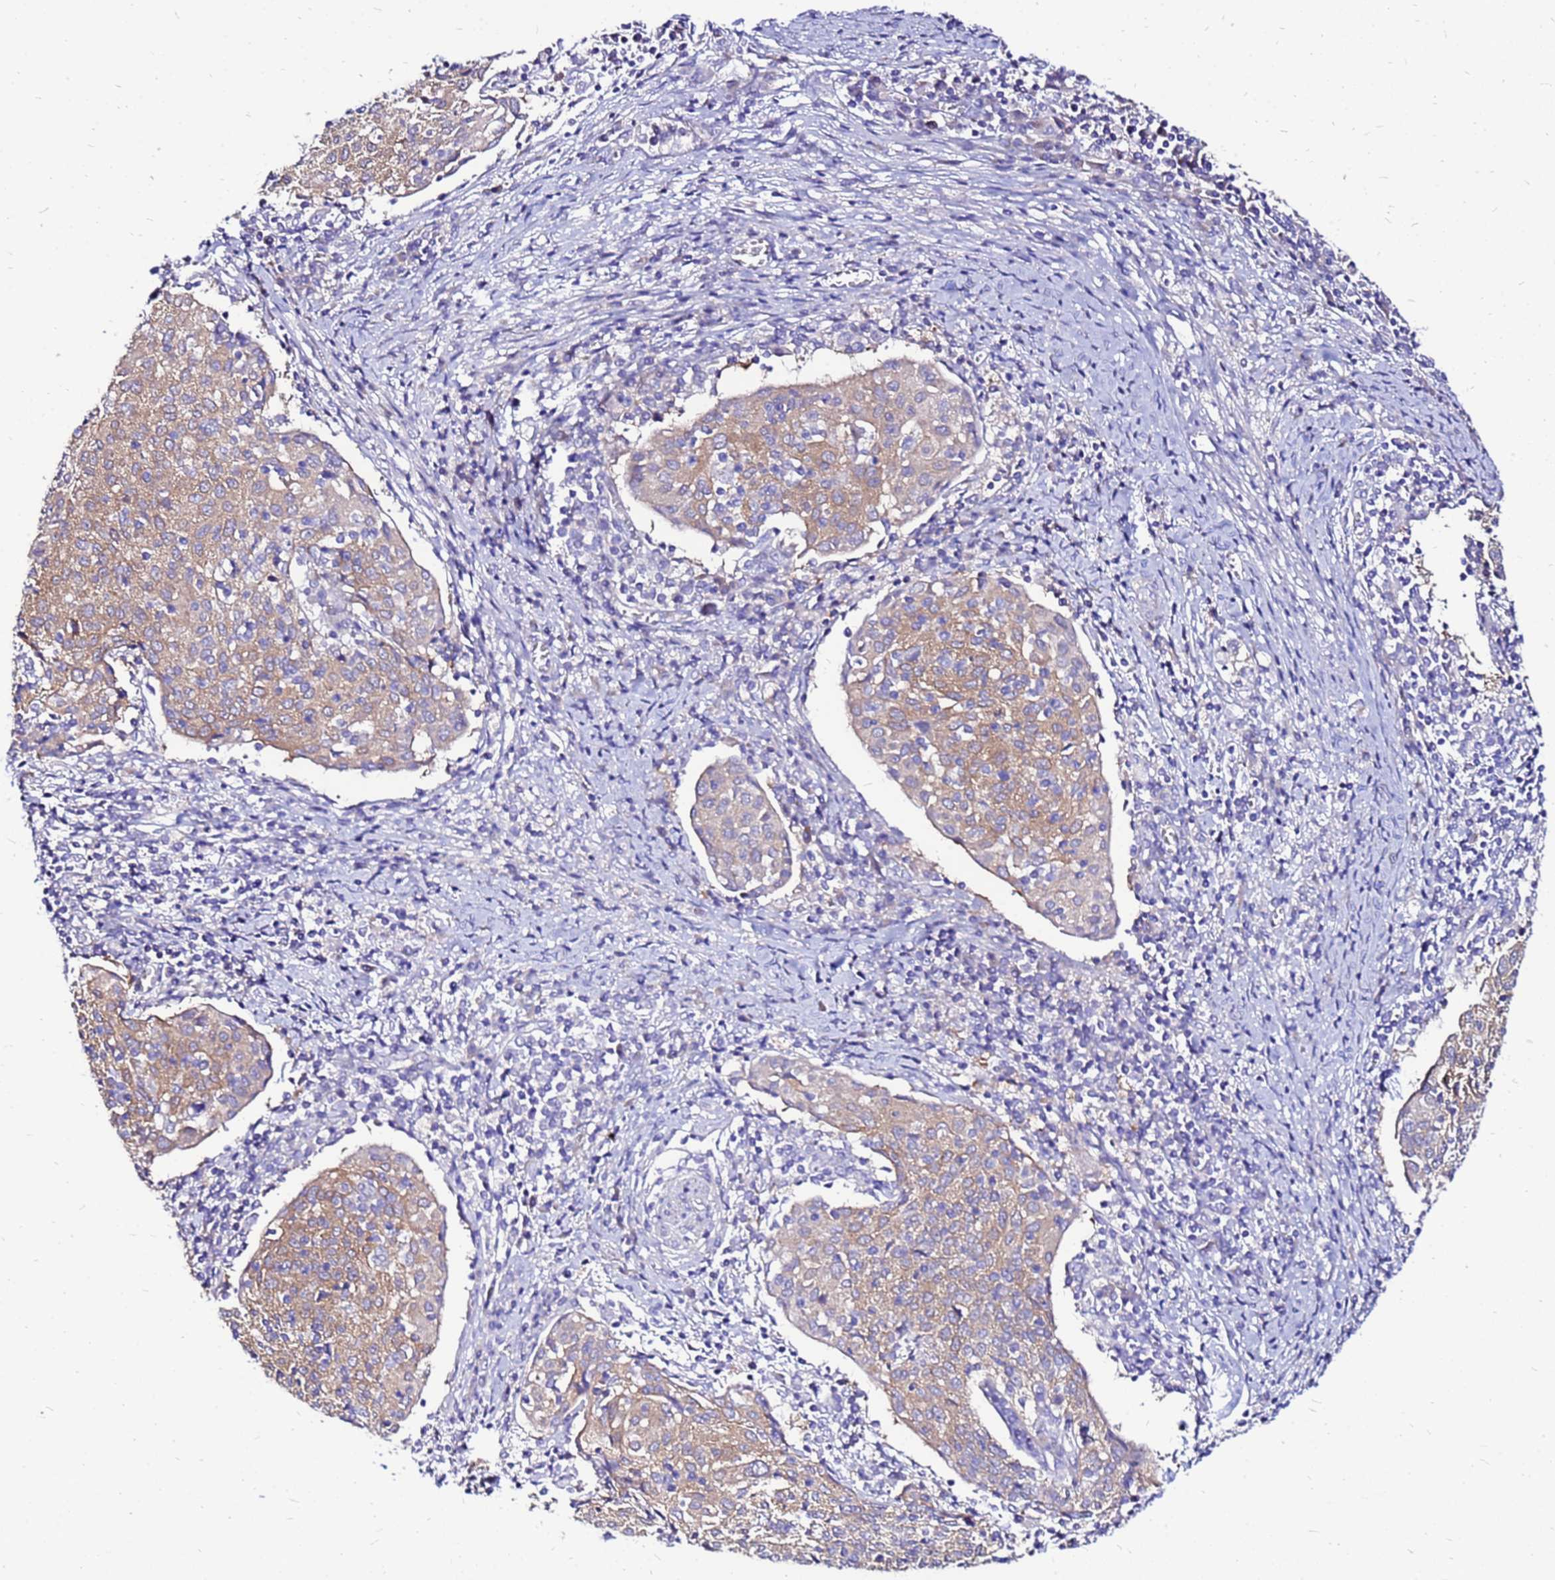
{"staining": {"intensity": "weak", "quantity": ">75%", "location": "cytoplasmic/membranous"}, "tissue": "cervical cancer", "cell_type": "Tumor cells", "image_type": "cancer", "snomed": [{"axis": "morphology", "description": "Squamous cell carcinoma, NOS"}, {"axis": "topography", "description": "Cervix"}], "caption": "IHC (DAB) staining of human squamous cell carcinoma (cervical) shows weak cytoplasmic/membranous protein positivity in approximately >75% of tumor cells.", "gene": "ARHGEF5", "patient": {"sex": "female", "age": 52}}